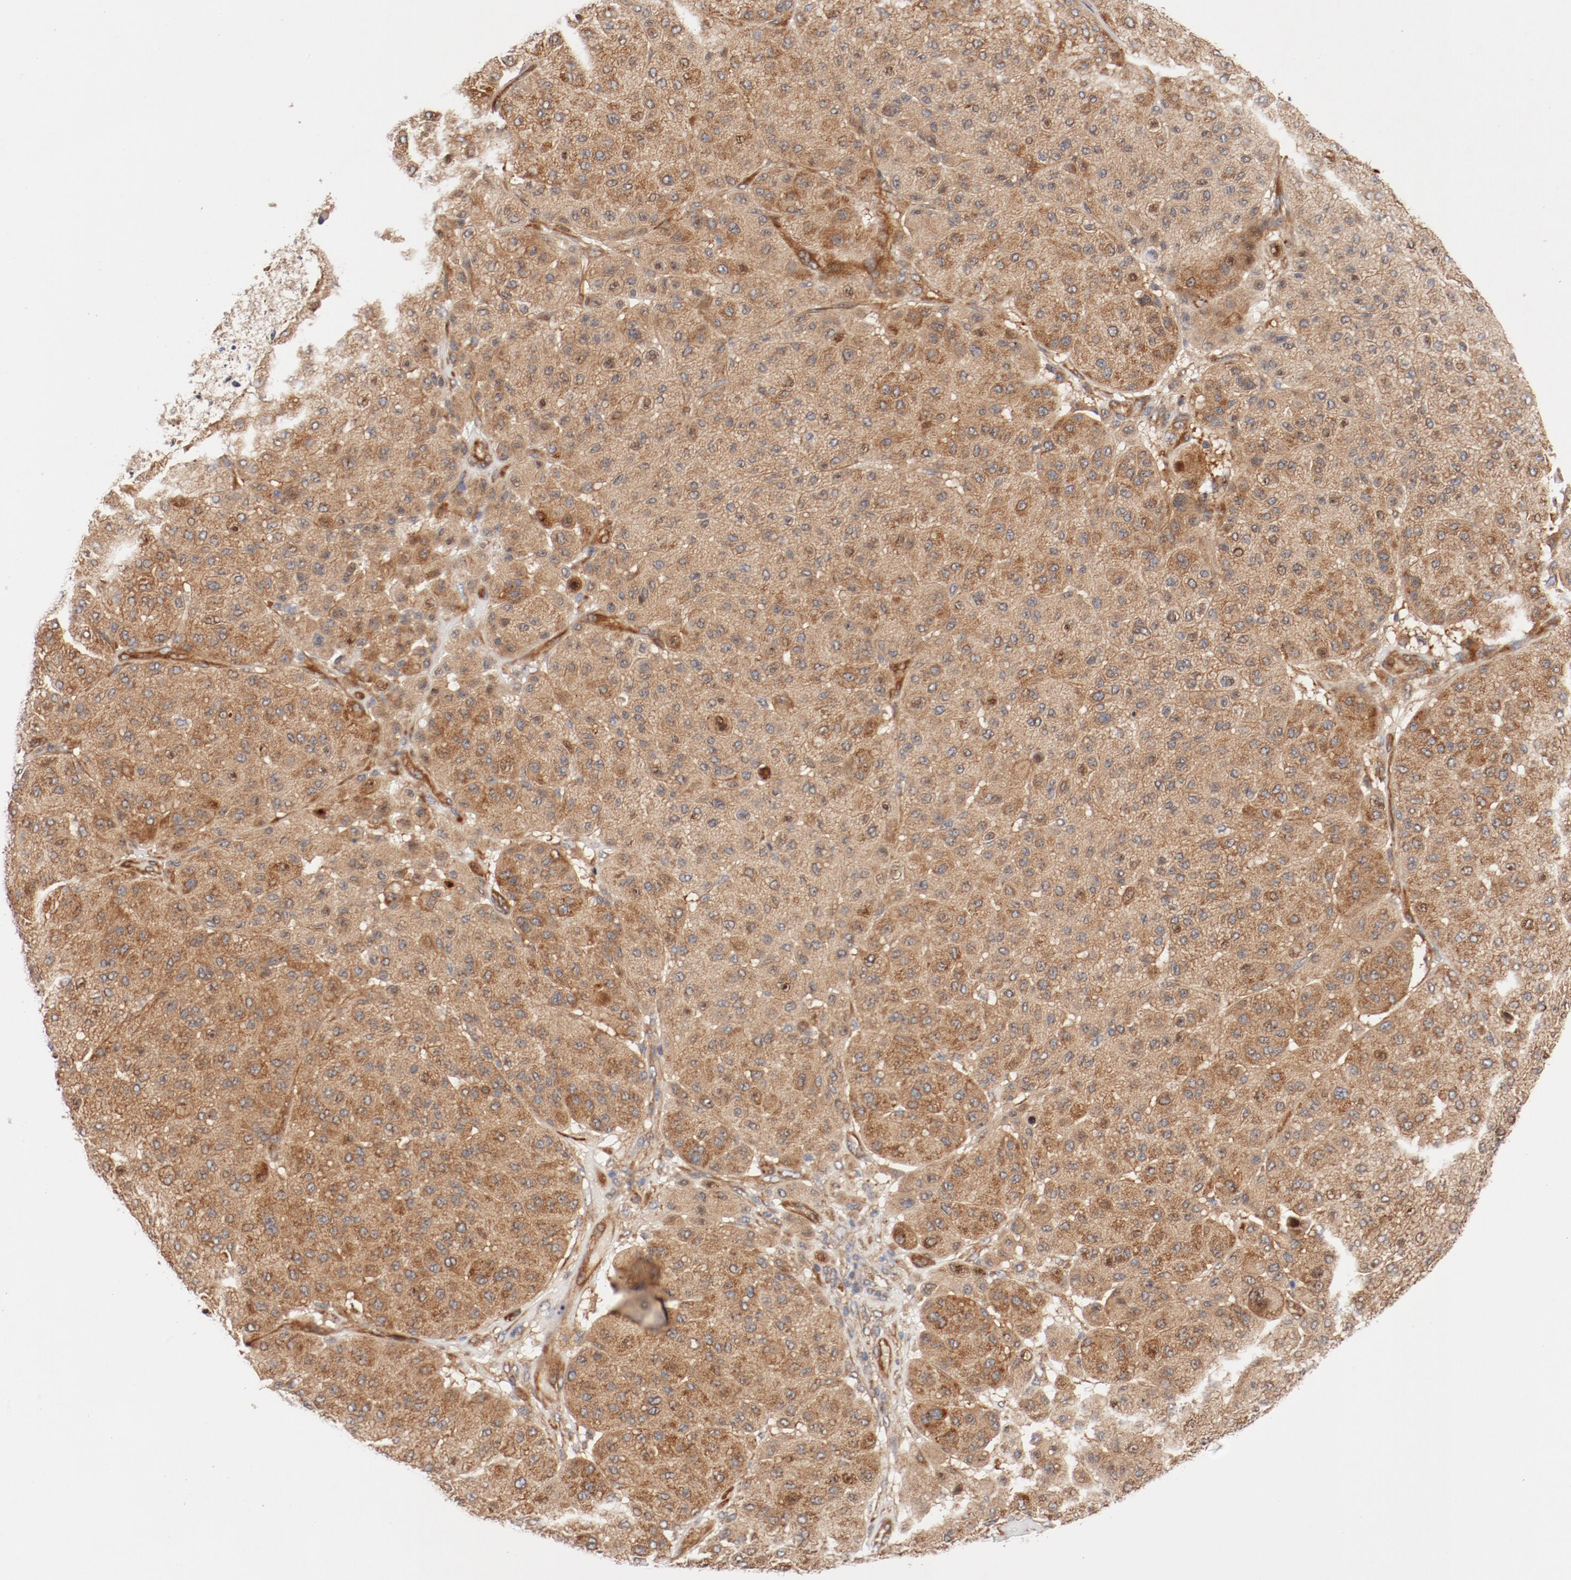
{"staining": {"intensity": "moderate", "quantity": ">75%", "location": "cytoplasmic/membranous"}, "tissue": "melanoma", "cell_type": "Tumor cells", "image_type": "cancer", "snomed": [{"axis": "morphology", "description": "Normal tissue, NOS"}, {"axis": "morphology", "description": "Malignant melanoma, Metastatic site"}, {"axis": "topography", "description": "Skin"}], "caption": "This is a histology image of immunohistochemistry (IHC) staining of melanoma, which shows moderate staining in the cytoplasmic/membranous of tumor cells.", "gene": "PITPNM2", "patient": {"sex": "male", "age": 41}}